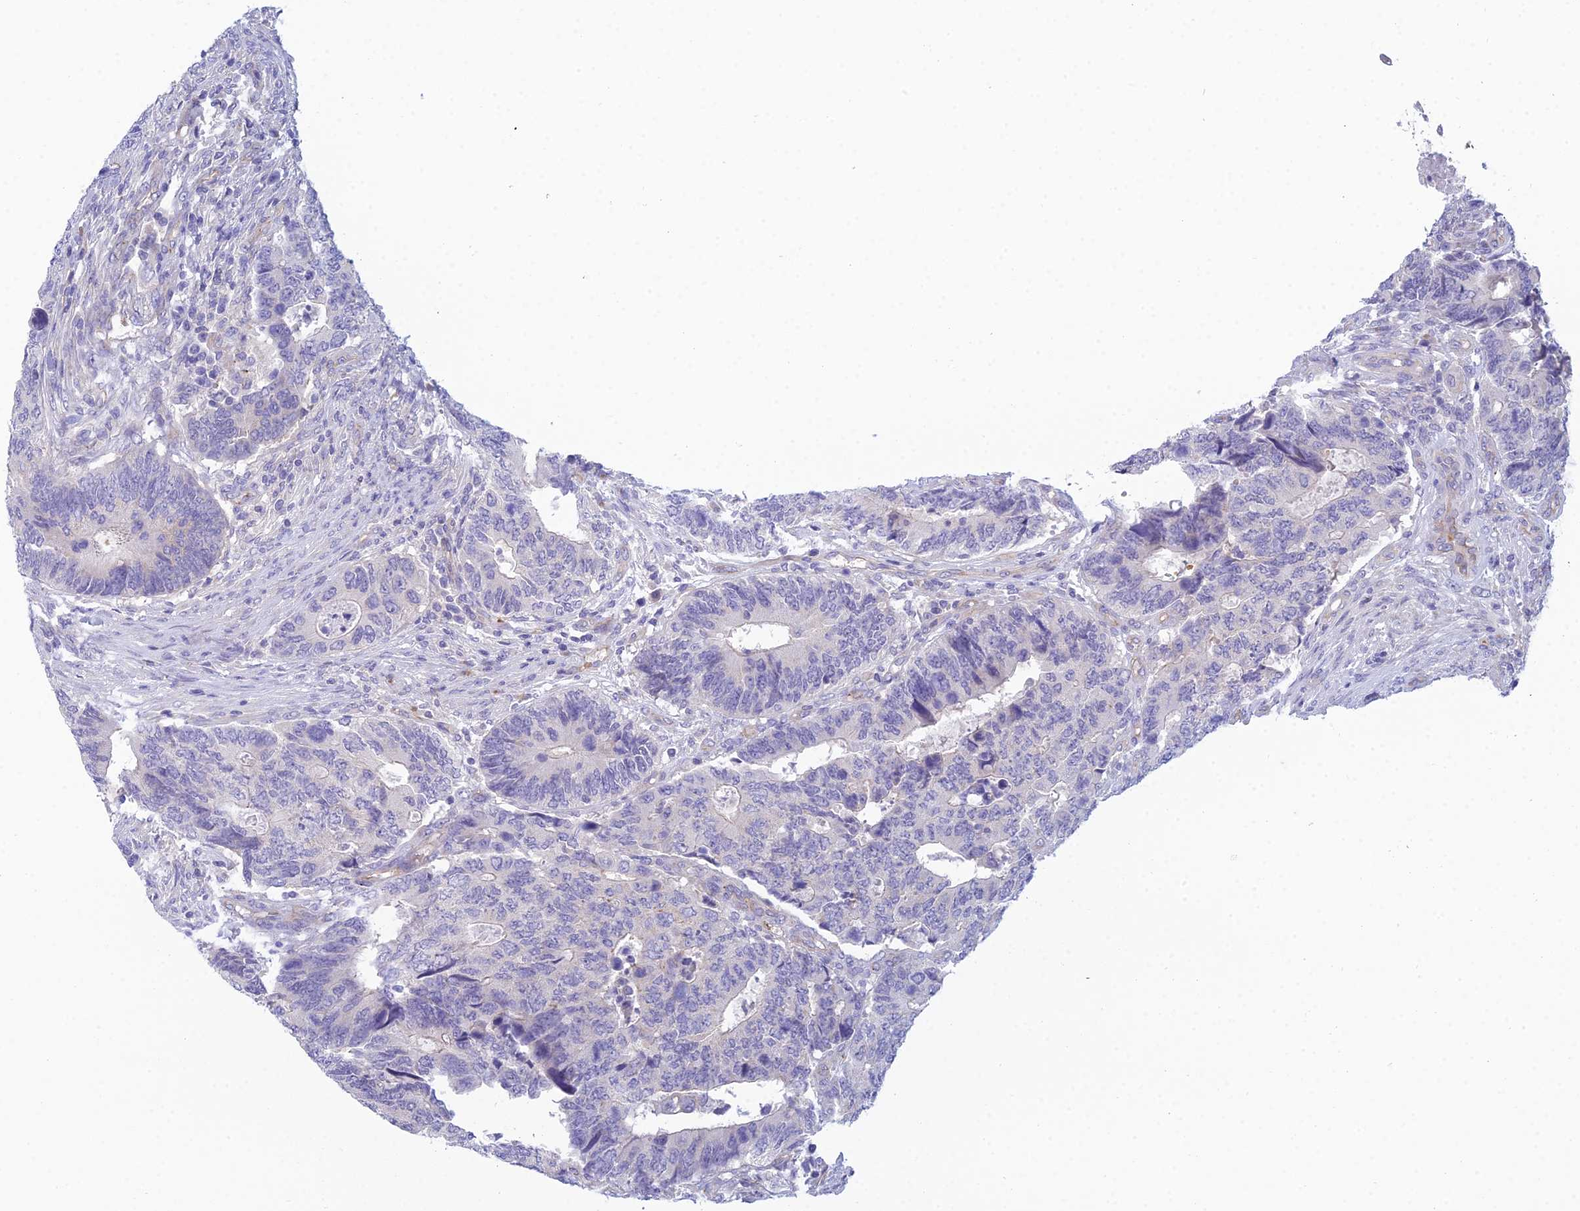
{"staining": {"intensity": "negative", "quantity": "none", "location": "none"}, "tissue": "colorectal cancer", "cell_type": "Tumor cells", "image_type": "cancer", "snomed": [{"axis": "morphology", "description": "Adenocarcinoma, NOS"}, {"axis": "topography", "description": "Colon"}], "caption": "The image reveals no staining of tumor cells in colorectal cancer (adenocarcinoma).", "gene": "ZNF564", "patient": {"sex": "male", "age": 87}}